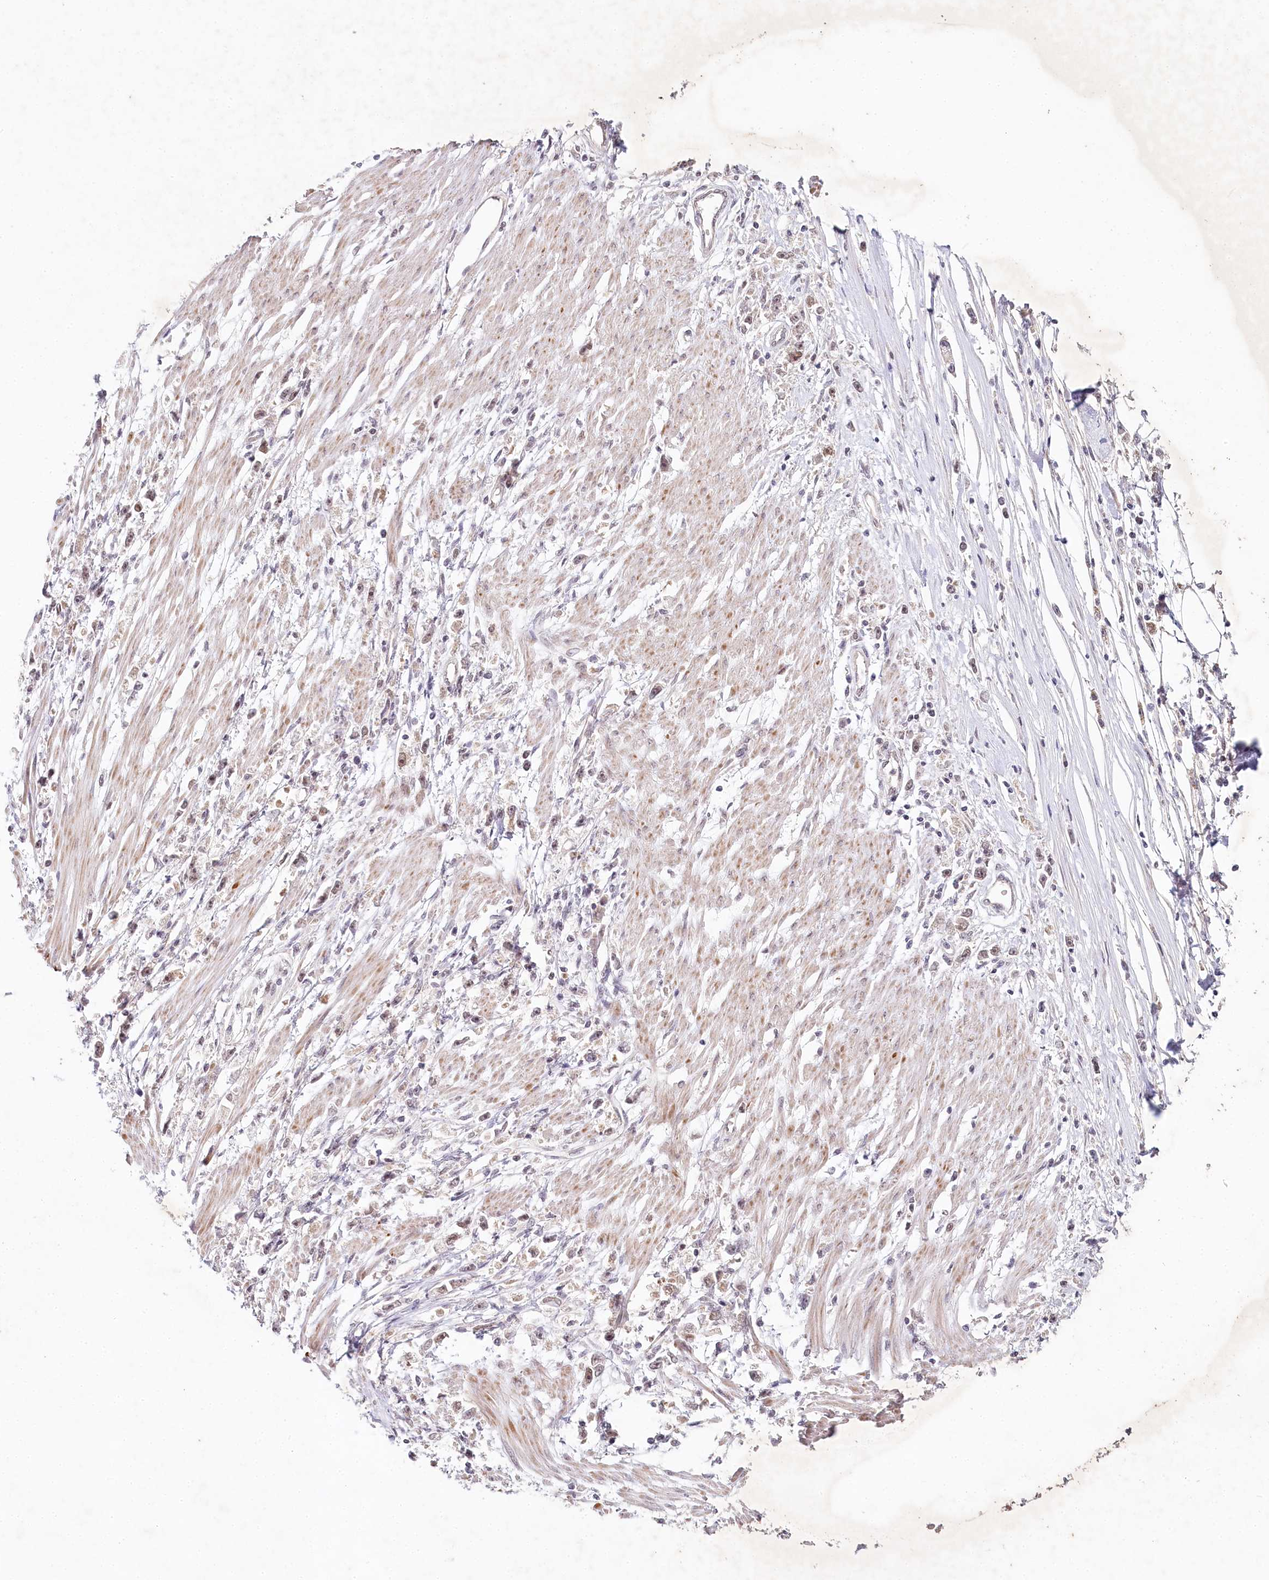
{"staining": {"intensity": "weak", "quantity": "25%-75%", "location": "nuclear"}, "tissue": "stomach cancer", "cell_type": "Tumor cells", "image_type": "cancer", "snomed": [{"axis": "morphology", "description": "Adenocarcinoma, NOS"}, {"axis": "topography", "description": "Stomach"}], "caption": "Protein expression analysis of human stomach cancer (adenocarcinoma) reveals weak nuclear expression in about 25%-75% of tumor cells.", "gene": "AMTN", "patient": {"sex": "female", "age": 59}}